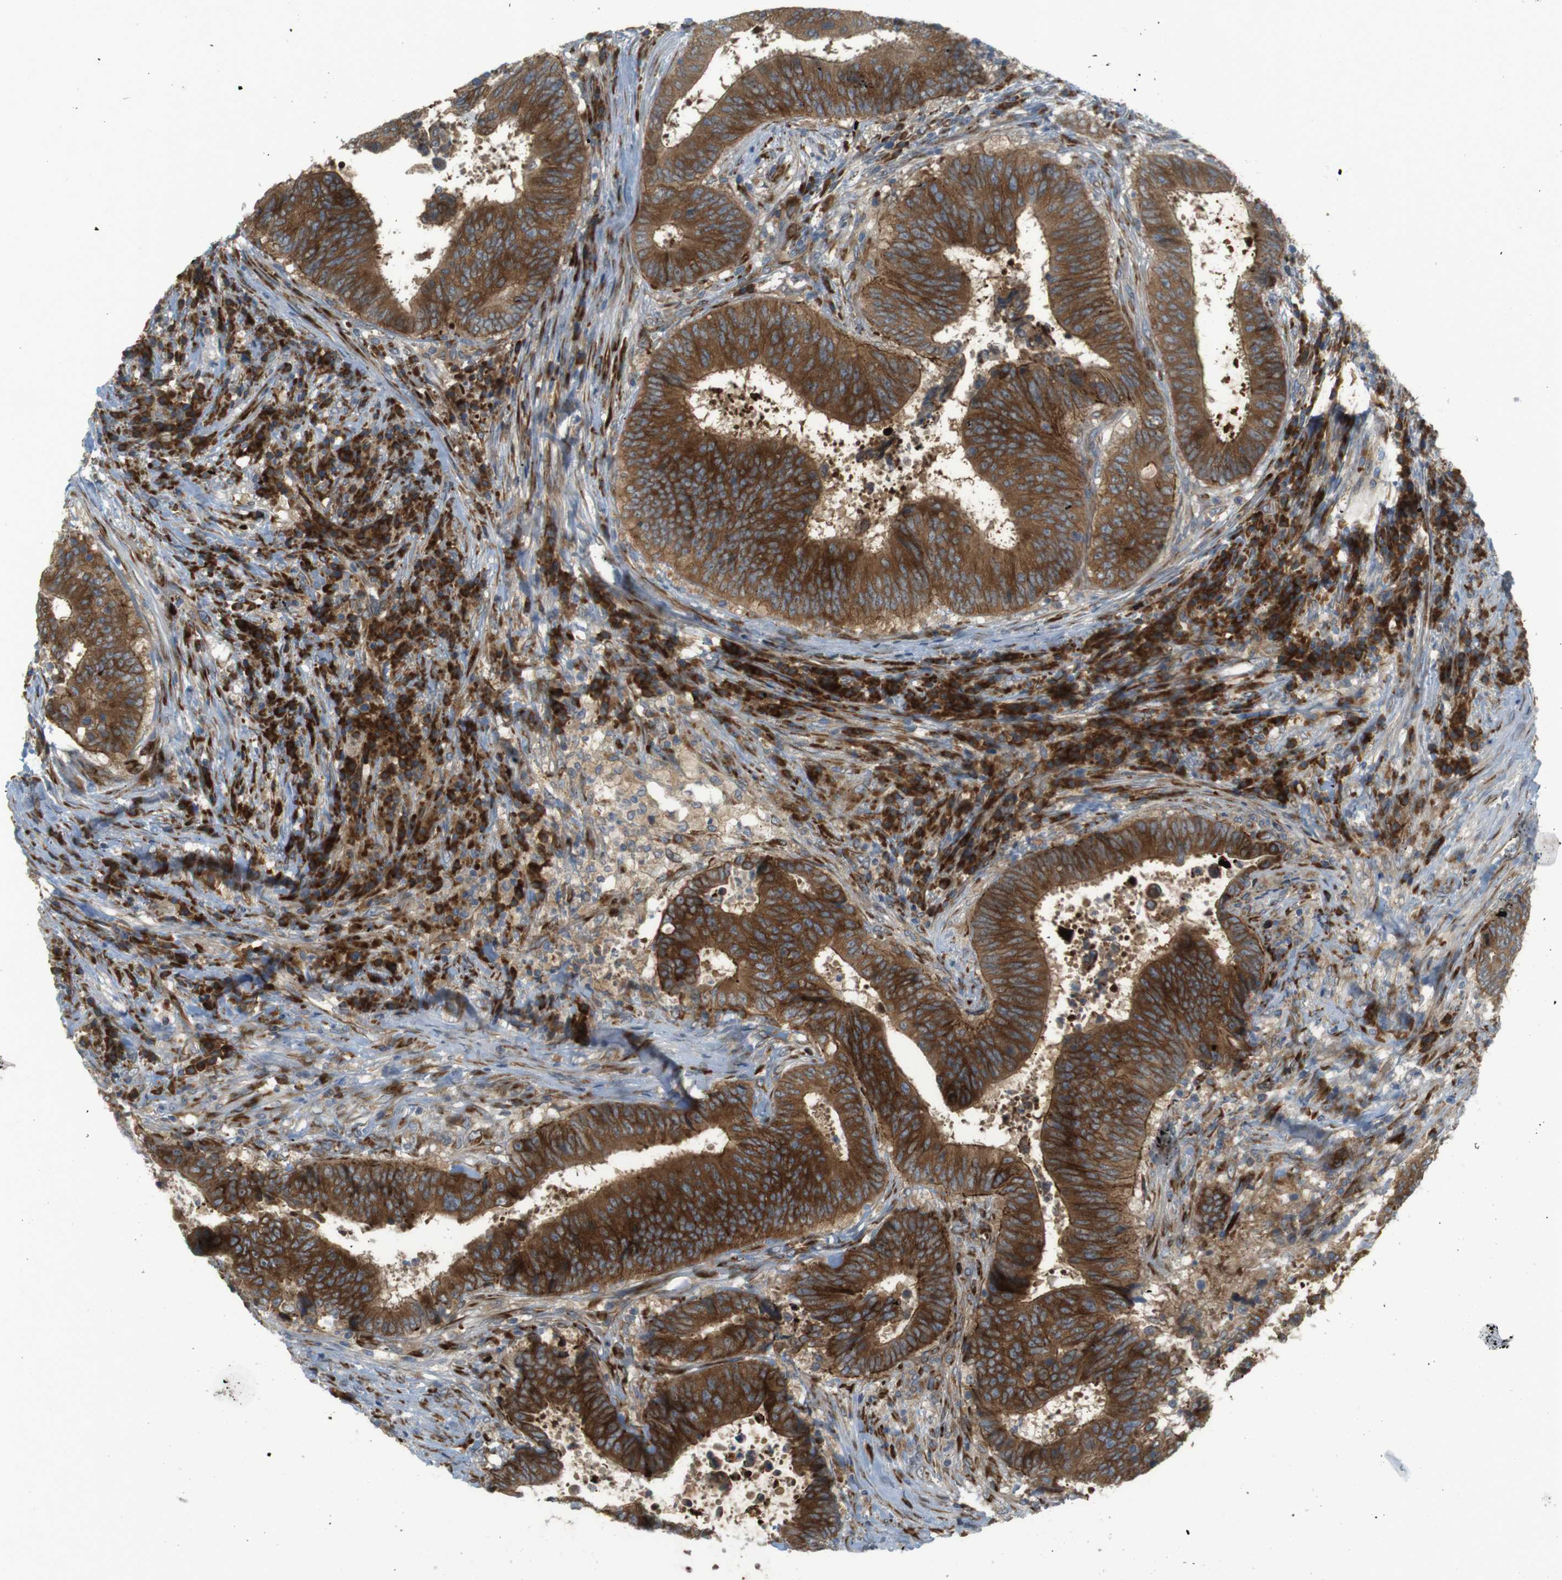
{"staining": {"intensity": "strong", "quantity": ">75%", "location": "cytoplasmic/membranous"}, "tissue": "colorectal cancer", "cell_type": "Tumor cells", "image_type": "cancer", "snomed": [{"axis": "morphology", "description": "Adenocarcinoma, NOS"}, {"axis": "topography", "description": "Rectum"}], "caption": "Colorectal cancer (adenocarcinoma) was stained to show a protein in brown. There is high levels of strong cytoplasmic/membranous expression in about >75% of tumor cells.", "gene": "GJC3", "patient": {"sex": "male", "age": 72}}